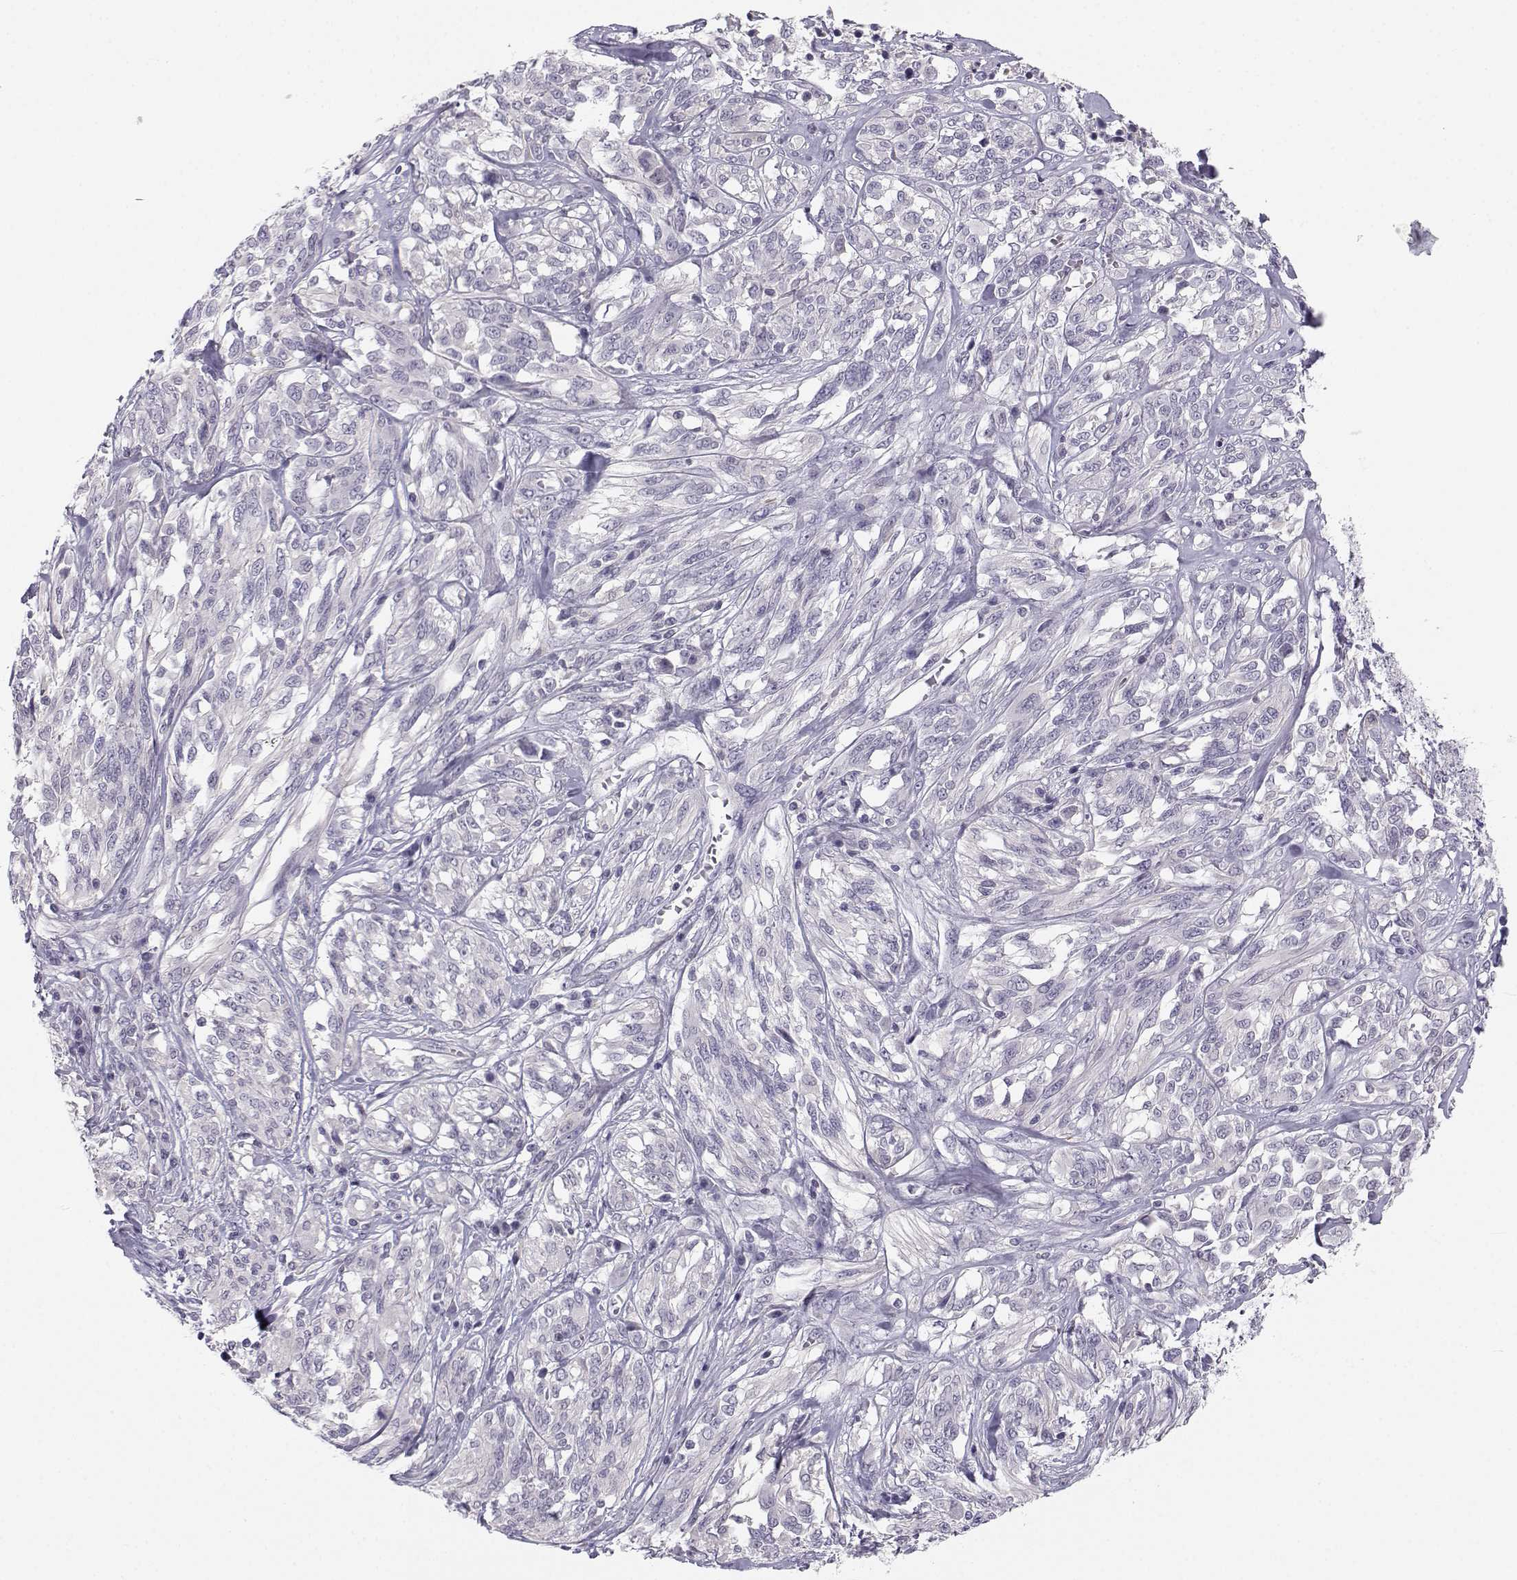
{"staining": {"intensity": "negative", "quantity": "none", "location": "none"}, "tissue": "melanoma", "cell_type": "Tumor cells", "image_type": "cancer", "snomed": [{"axis": "morphology", "description": "Malignant melanoma, NOS"}, {"axis": "topography", "description": "Skin"}], "caption": "This photomicrograph is of malignant melanoma stained with IHC to label a protein in brown with the nuclei are counter-stained blue. There is no staining in tumor cells. (DAB (3,3'-diaminobenzidine) immunohistochemistry (IHC) visualized using brightfield microscopy, high magnification).", "gene": "MROH7", "patient": {"sex": "female", "age": 91}}